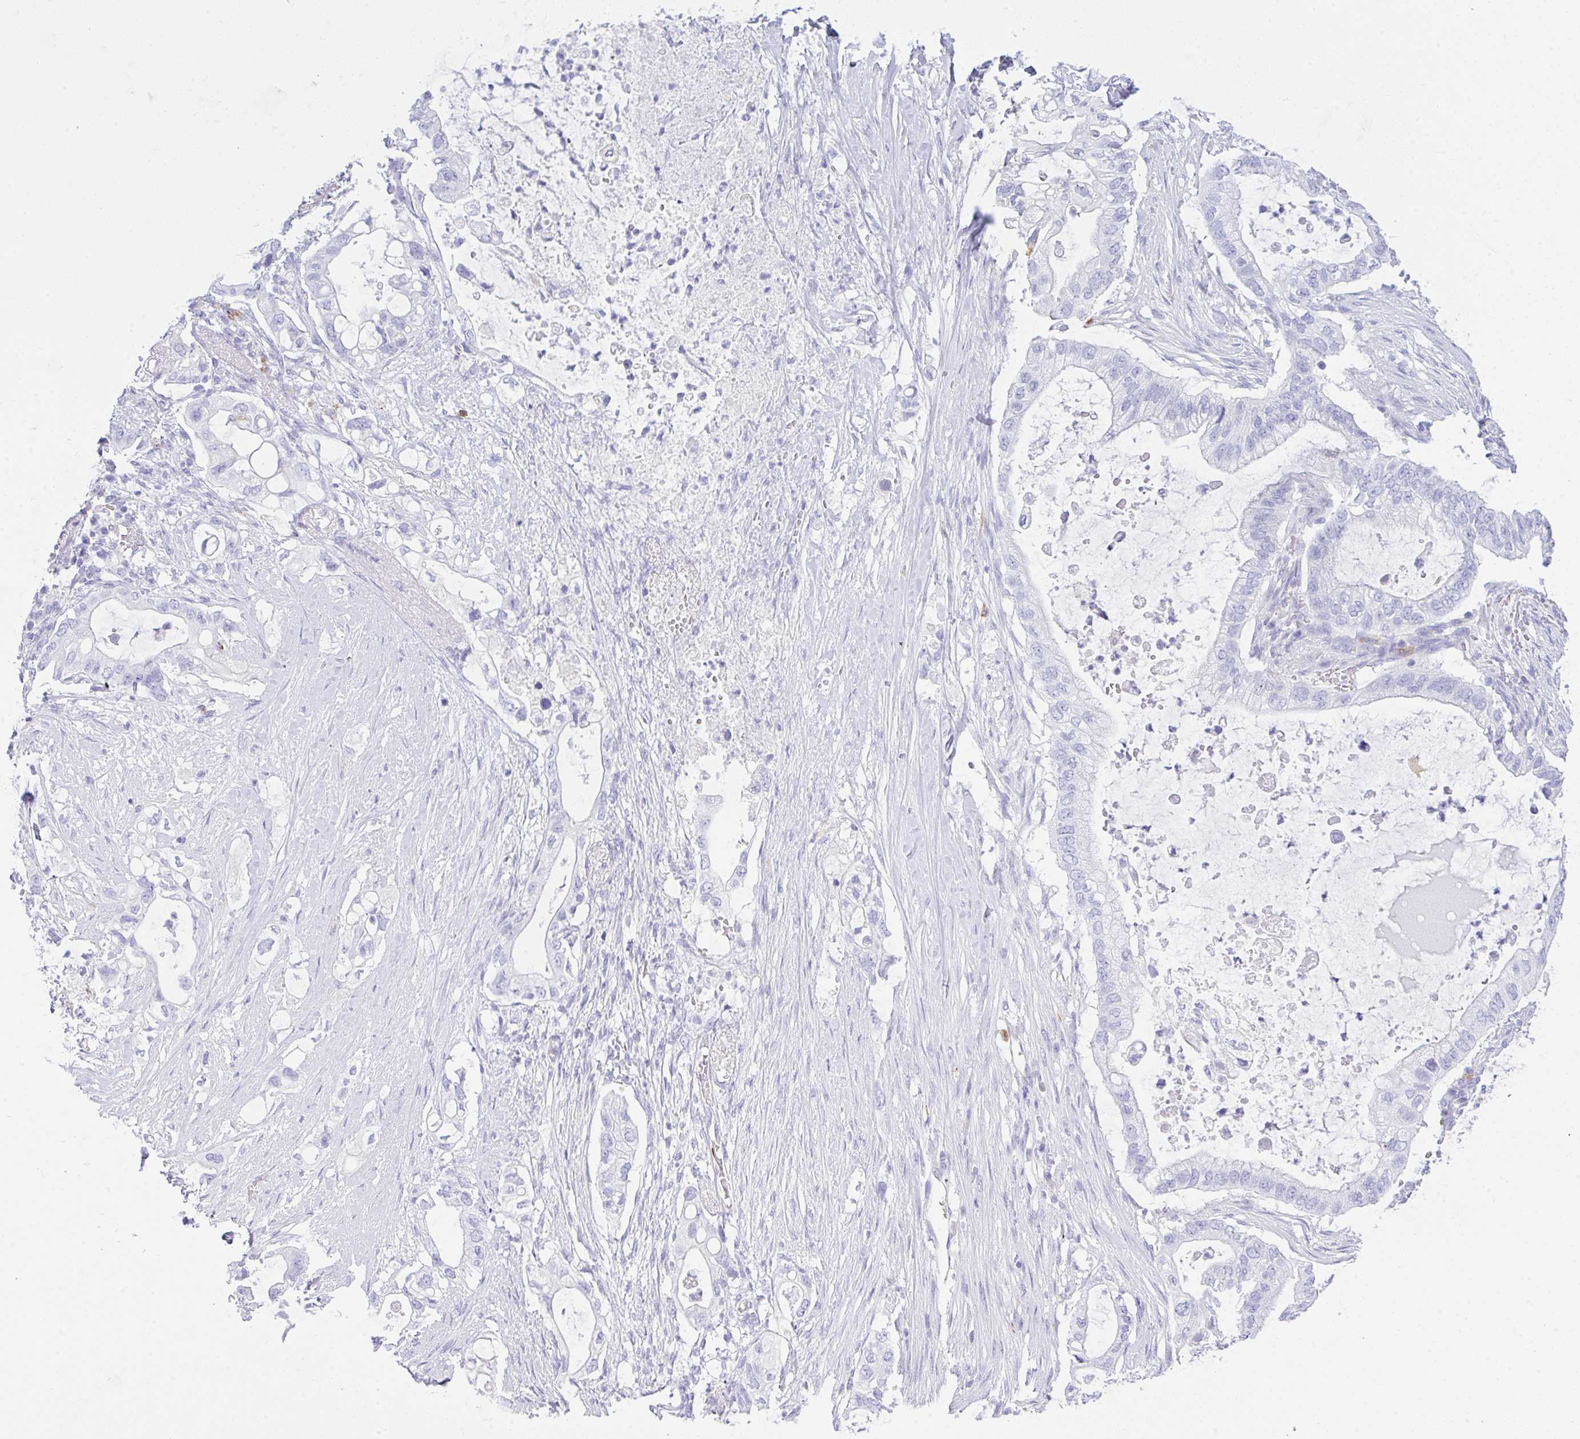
{"staining": {"intensity": "negative", "quantity": "none", "location": "none"}, "tissue": "pancreatic cancer", "cell_type": "Tumor cells", "image_type": "cancer", "snomed": [{"axis": "morphology", "description": "Adenocarcinoma, NOS"}, {"axis": "topography", "description": "Pancreas"}], "caption": "Adenocarcinoma (pancreatic) was stained to show a protein in brown. There is no significant staining in tumor cells. (DAB (3,3'-diaminobenzidine) IHC with hematoxylin counter stain).", "gene": "NDUFAF8", "patient": {"sex": "female", "age": 72}}